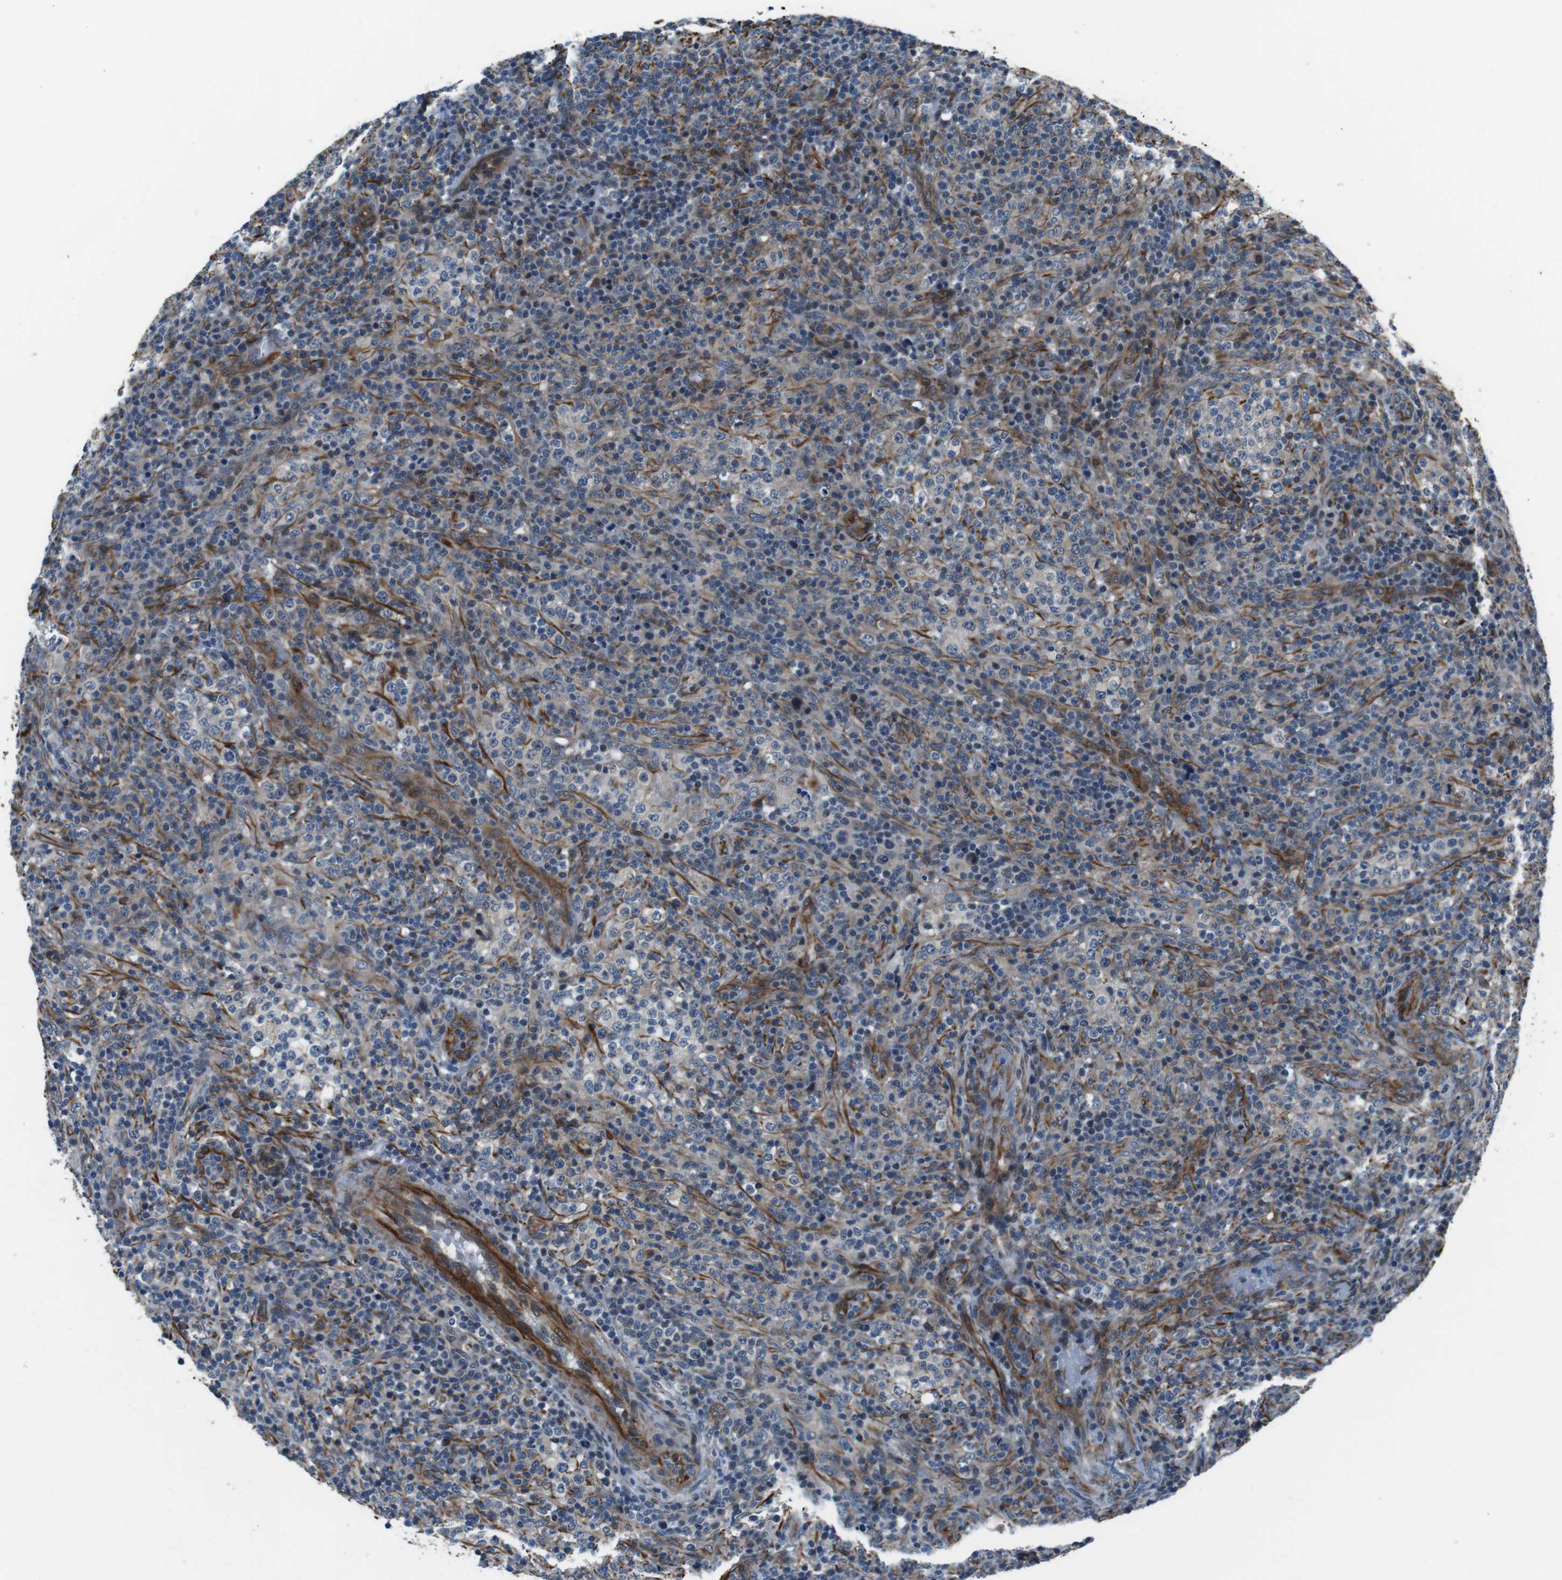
{"staining": {"intensity": "negative", "quantity": "none", "location": "none"}, "tissue": "lymphoma", "cell_type": "Tumor cells", "image_type": "cancer", "snomed": [{"axis": "morphology", "description": "Malignant lymphoma, non-Hodgkin's type, High grade"}, {"axis": "topography", "description": "Lymph node"}], "caption": "High power microscopy histopathology image of an immunohistochemistry photomicrograph of lymphoma, revealing no significant positivity in tumor cells.", "gene": "LRRC49", "patient": {"sex": "female", "age": 76}}